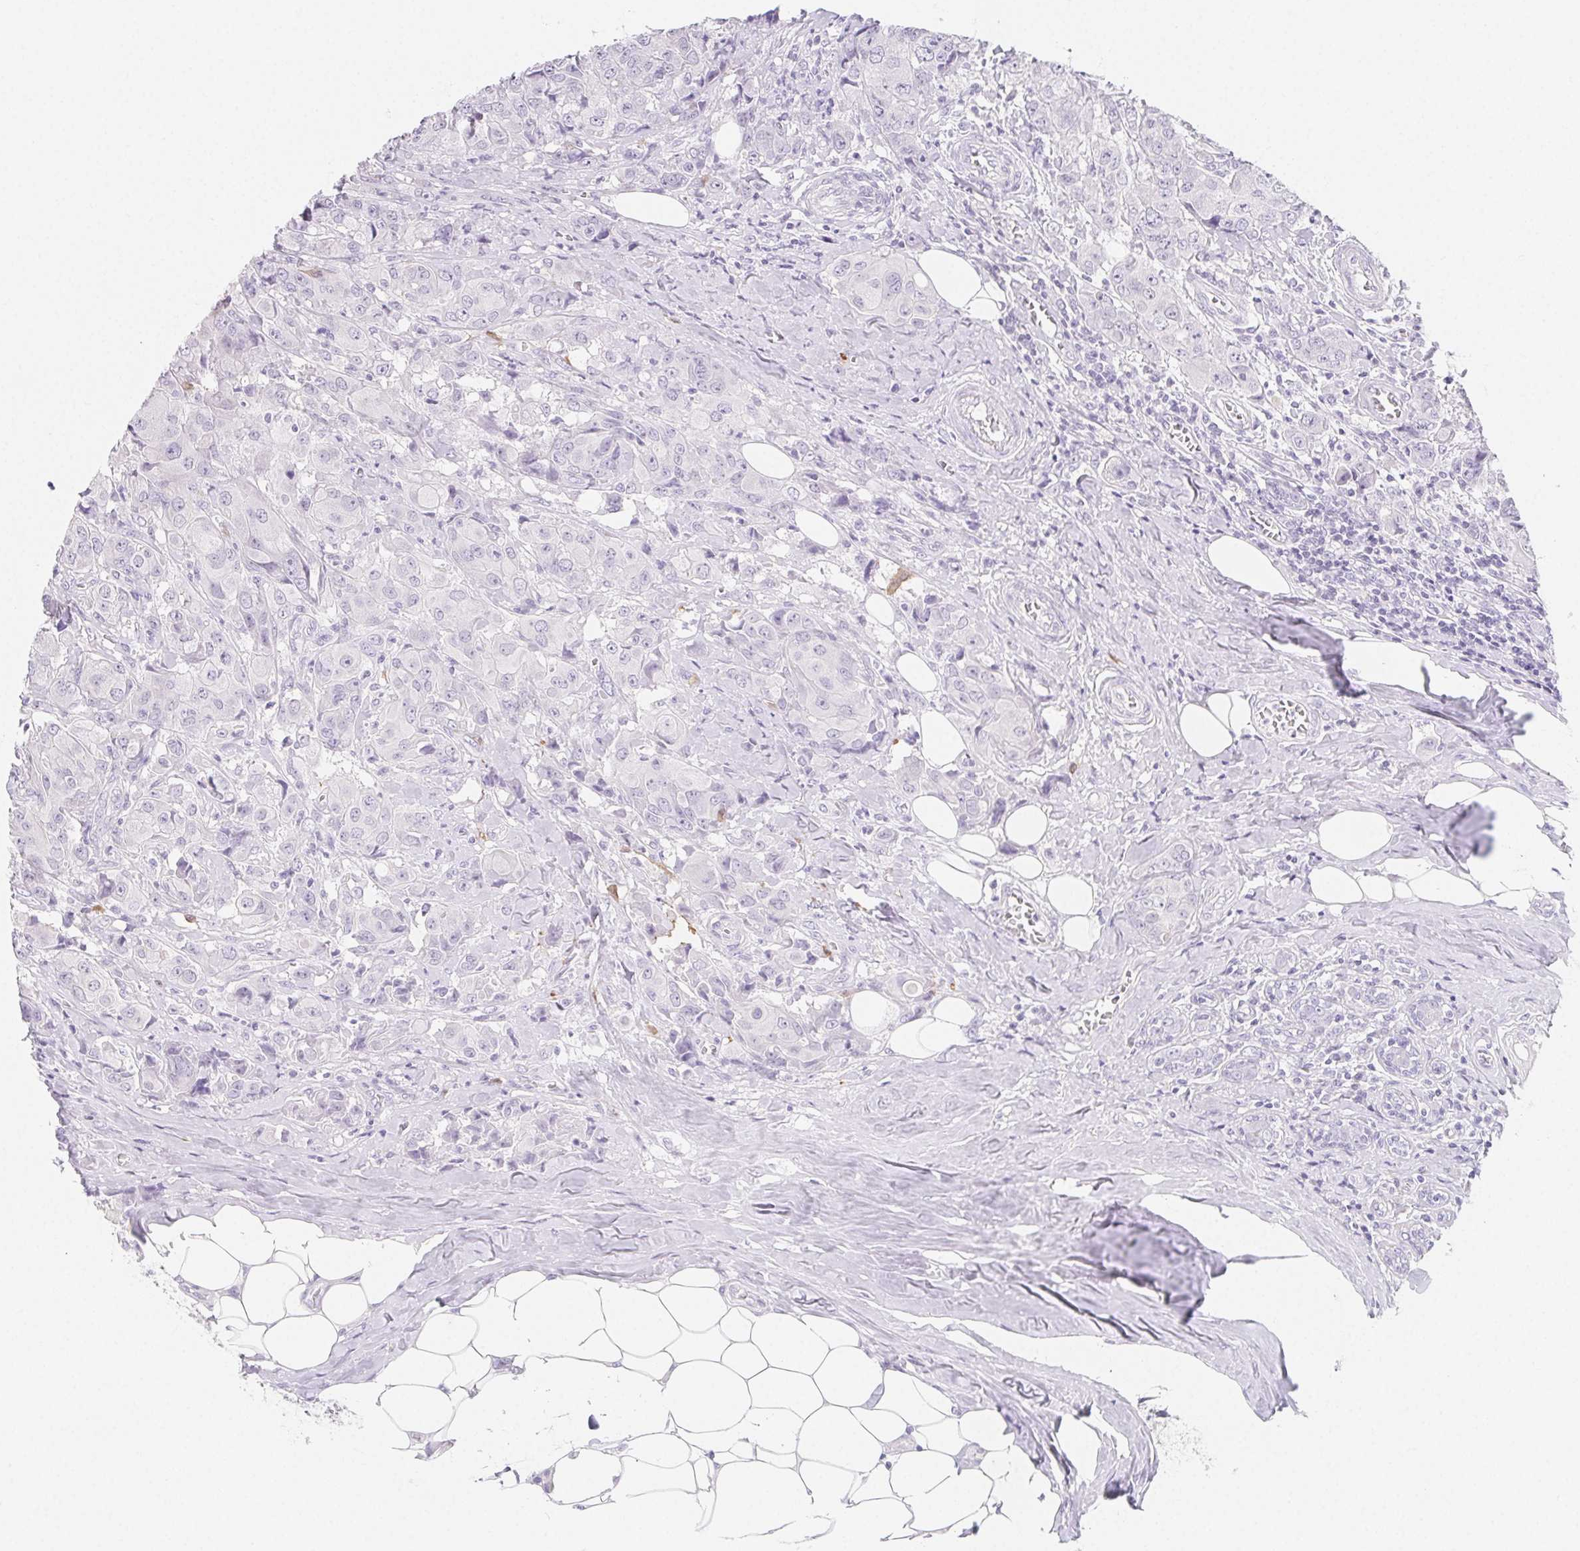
{"staining": {"intensity": "negative", "quantity": "none", "location": "none"}, "tissue": "breast cancer", "cell_type": "Tumor cells", "image_type": "cancer", "snomed": [{"axis": "morphology", "description": "Normal tissue, NOS"}, {"axis": "morphology", "description": "Duct carcinoma"}, {"axis": "topography", "description": "Breast"}], "caption": "This is an IHC photomicrograph of breast cancer. There is no positivity in tumor cells.", "gene": "ZBBX", "patient": {"sex": "female", "age": 43}}